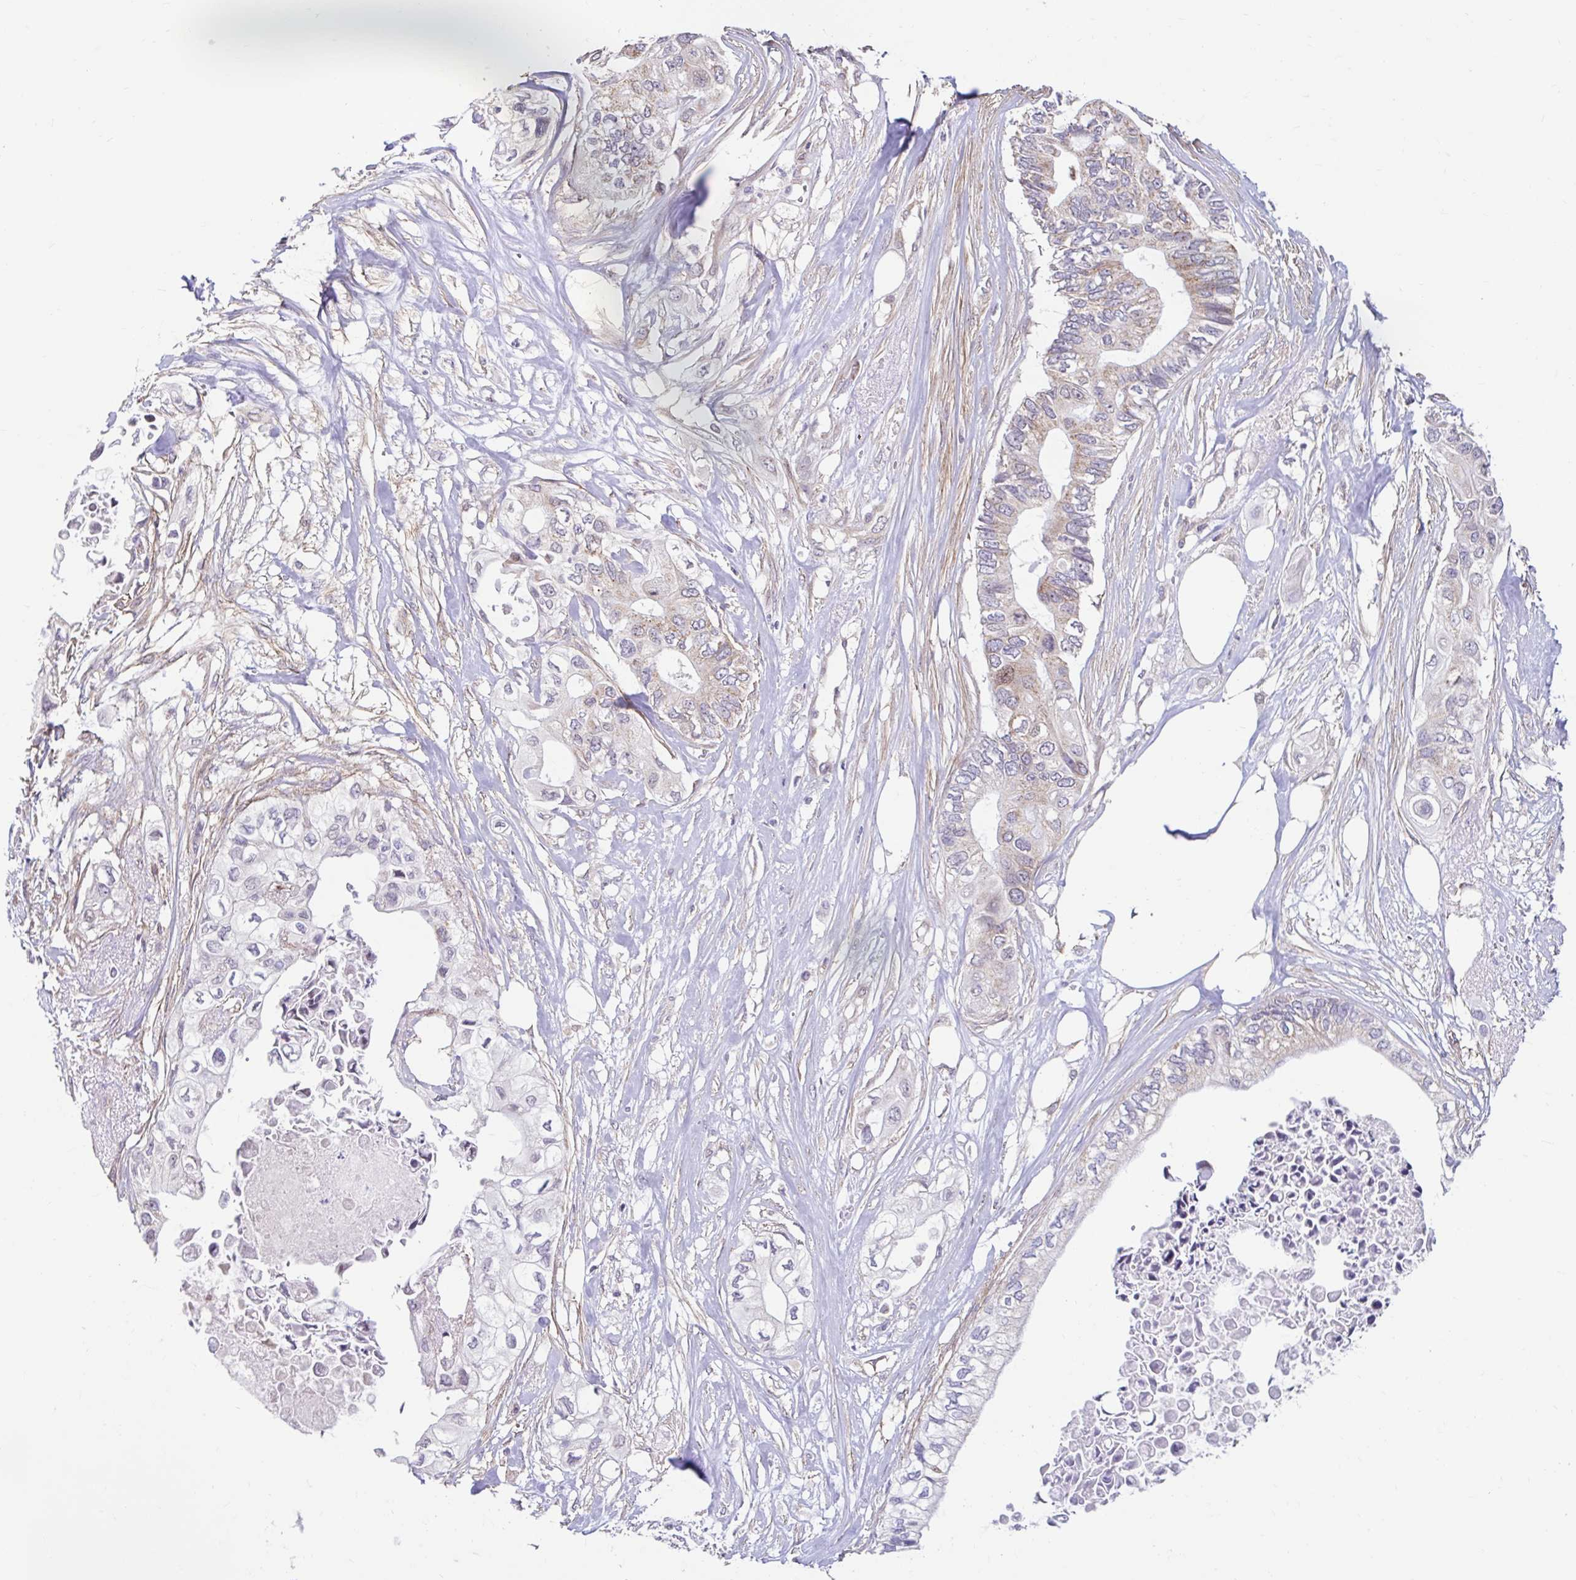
{"staining": {"intensity": "weak", "quantity": "<25%", "location": "cytoplasmic/membranous"}, "tissue": "pancreatic cancer", "cell_type": "Tumor cells", "image_type": "cancer", "snomed": [{"axis": "morphology", "description": "Adenocarcinoma, NOS"}, {"axis": "topography", "description": "Pancreas"}], "caption": "This is an immunohistochemistry (IHC) micrograph of pancreatic adenocarcinoma. There is no expression in tumor cells.", "gene": "NT5C1B", "patient": {"sex": "female", "age": 63}}